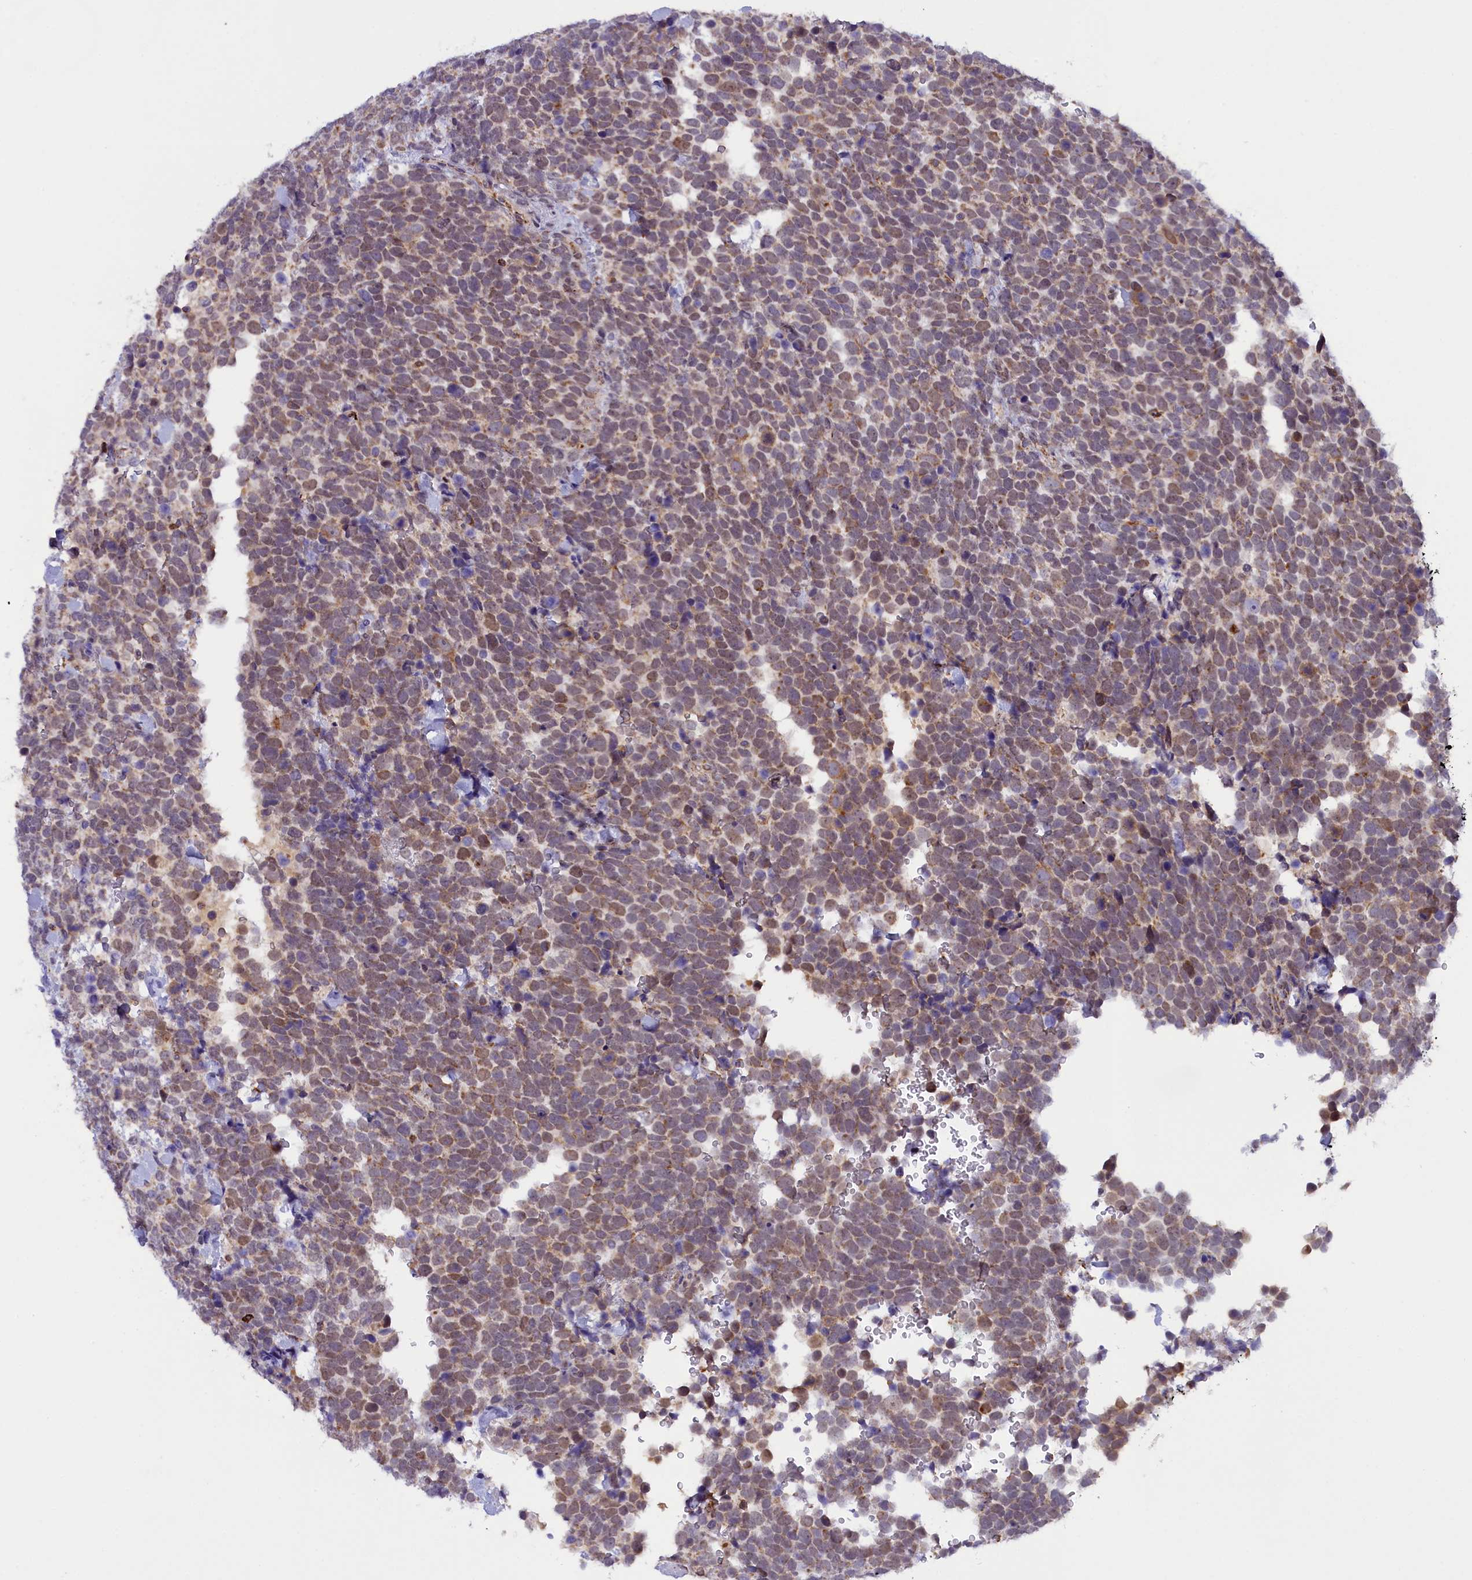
{"staining": {"intensity": "moderate", "quantity": "25%-75%", "location": "cytoplasmic/membranous,nuclear"}, "tissue": "urothelial cancer", "cell_type": "Tumor cells", "image_type": "cancer", "snomed": [{"axis": "morphology", "description": "Urothelial carcinoma, High grade"}, {"axis": "topography", "description": "Urinary bladder"}], "caption": "An image of human urothelial cancer stained for a protein reveals moderate cytoplasmic/membranous and nuclear brown staining in tumor cells.", "gene": "FAM149B1", "patient": {"sex": "female", "age": 82}}